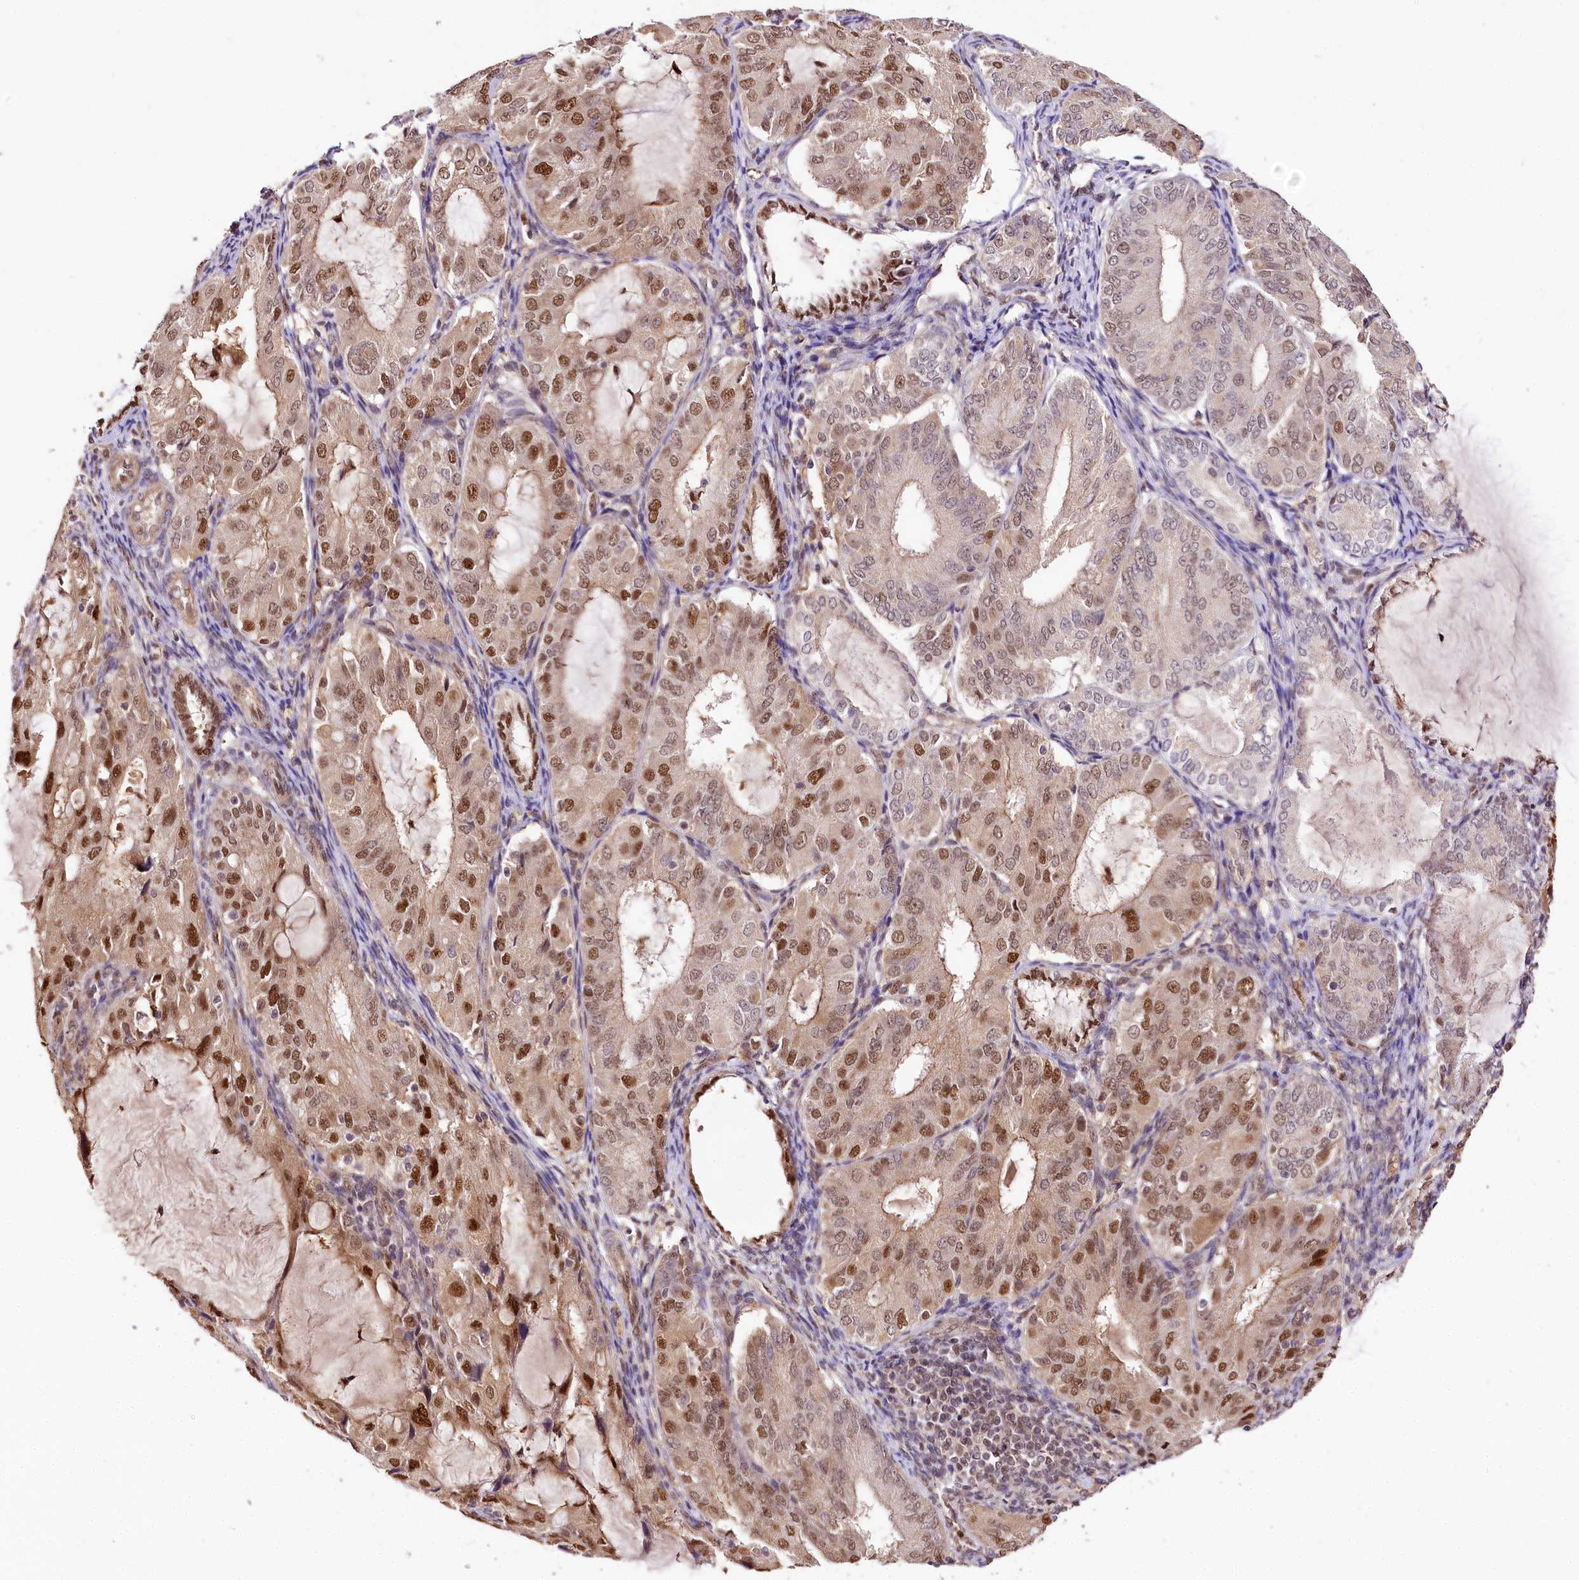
{"staining": {"intensity": "strong", "quantity": ">75%", "location": "nuclear"}, "tissue": "endometrial cancer", "cell_type": "Tumor cells", "image_type": "cancer", "snomed": [{"axis": "morphology", "description": "Adenocarcinoma, NOS"}, {"axis": "topography", "description": "Endometrium"}], "caption": "Endometrial adenocarcinoma was stained to show a protein in brown. There is high levels of strong nuclear staining in about >75% of tumor cells.", "gene": "GNL3L", "patient": {"sex": "female", "age": 81}}